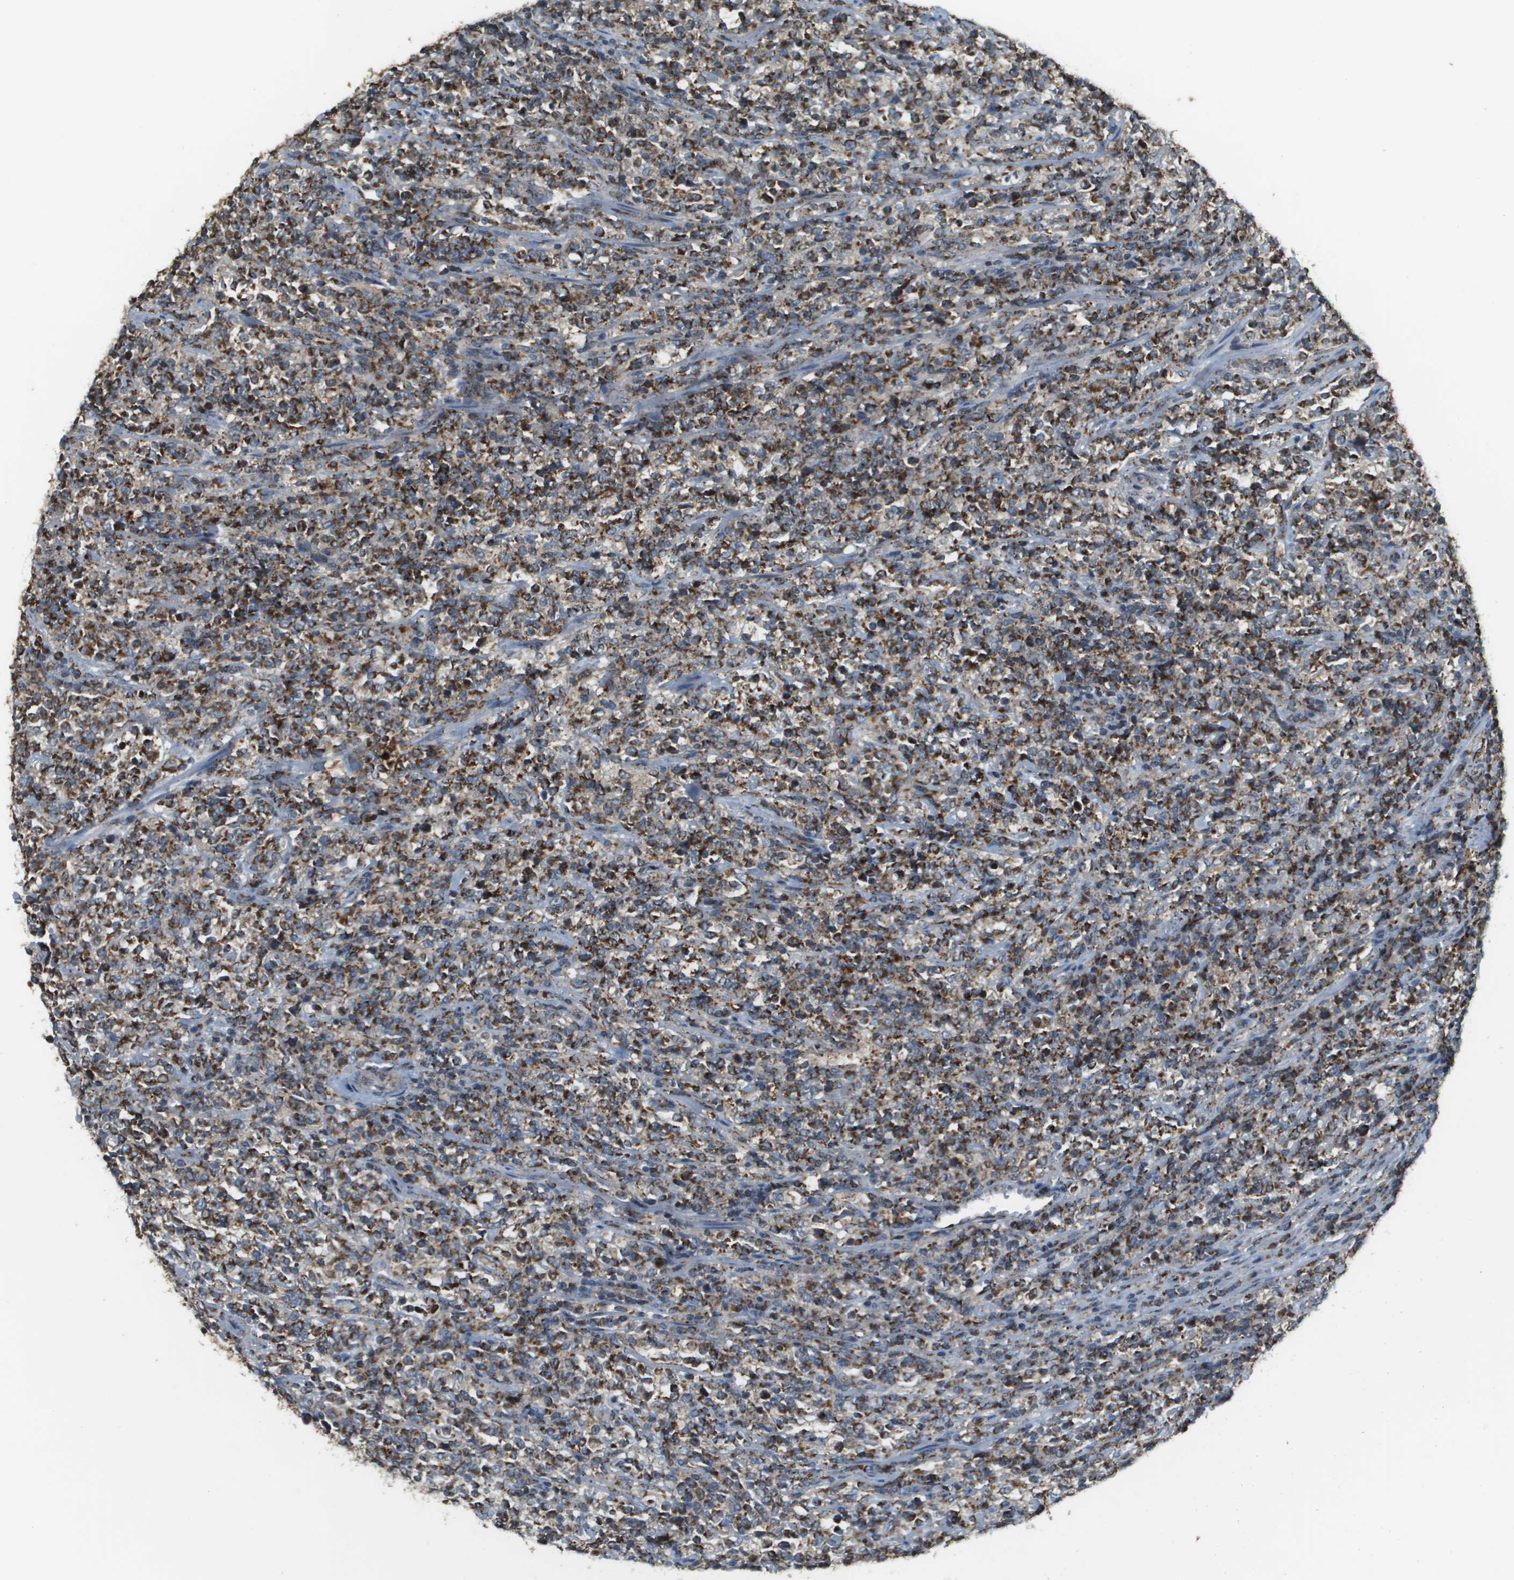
{"staining": {"intensity": "strong", "quantity": ">75%", "location": "cytoplasmic/membranous"}, "tissue": "lymphoma", "cell_type": "Tumor cells", "image_type": "cancer", "snomed": [{"axis": "morphology", "description": "Malignant lymphoma, non-Hodgkin's type, High grade"}, {"axis": "topography", "description": "Soft tissue"}], "caption": "About >75% of tumor cells in lymphoma demonstrate strong cytoplasmic/membranous protein positivity as visualized by brown immunohistochemical staining.", "gene": "FH", "patient": {"sex": "male", "age": 18}}